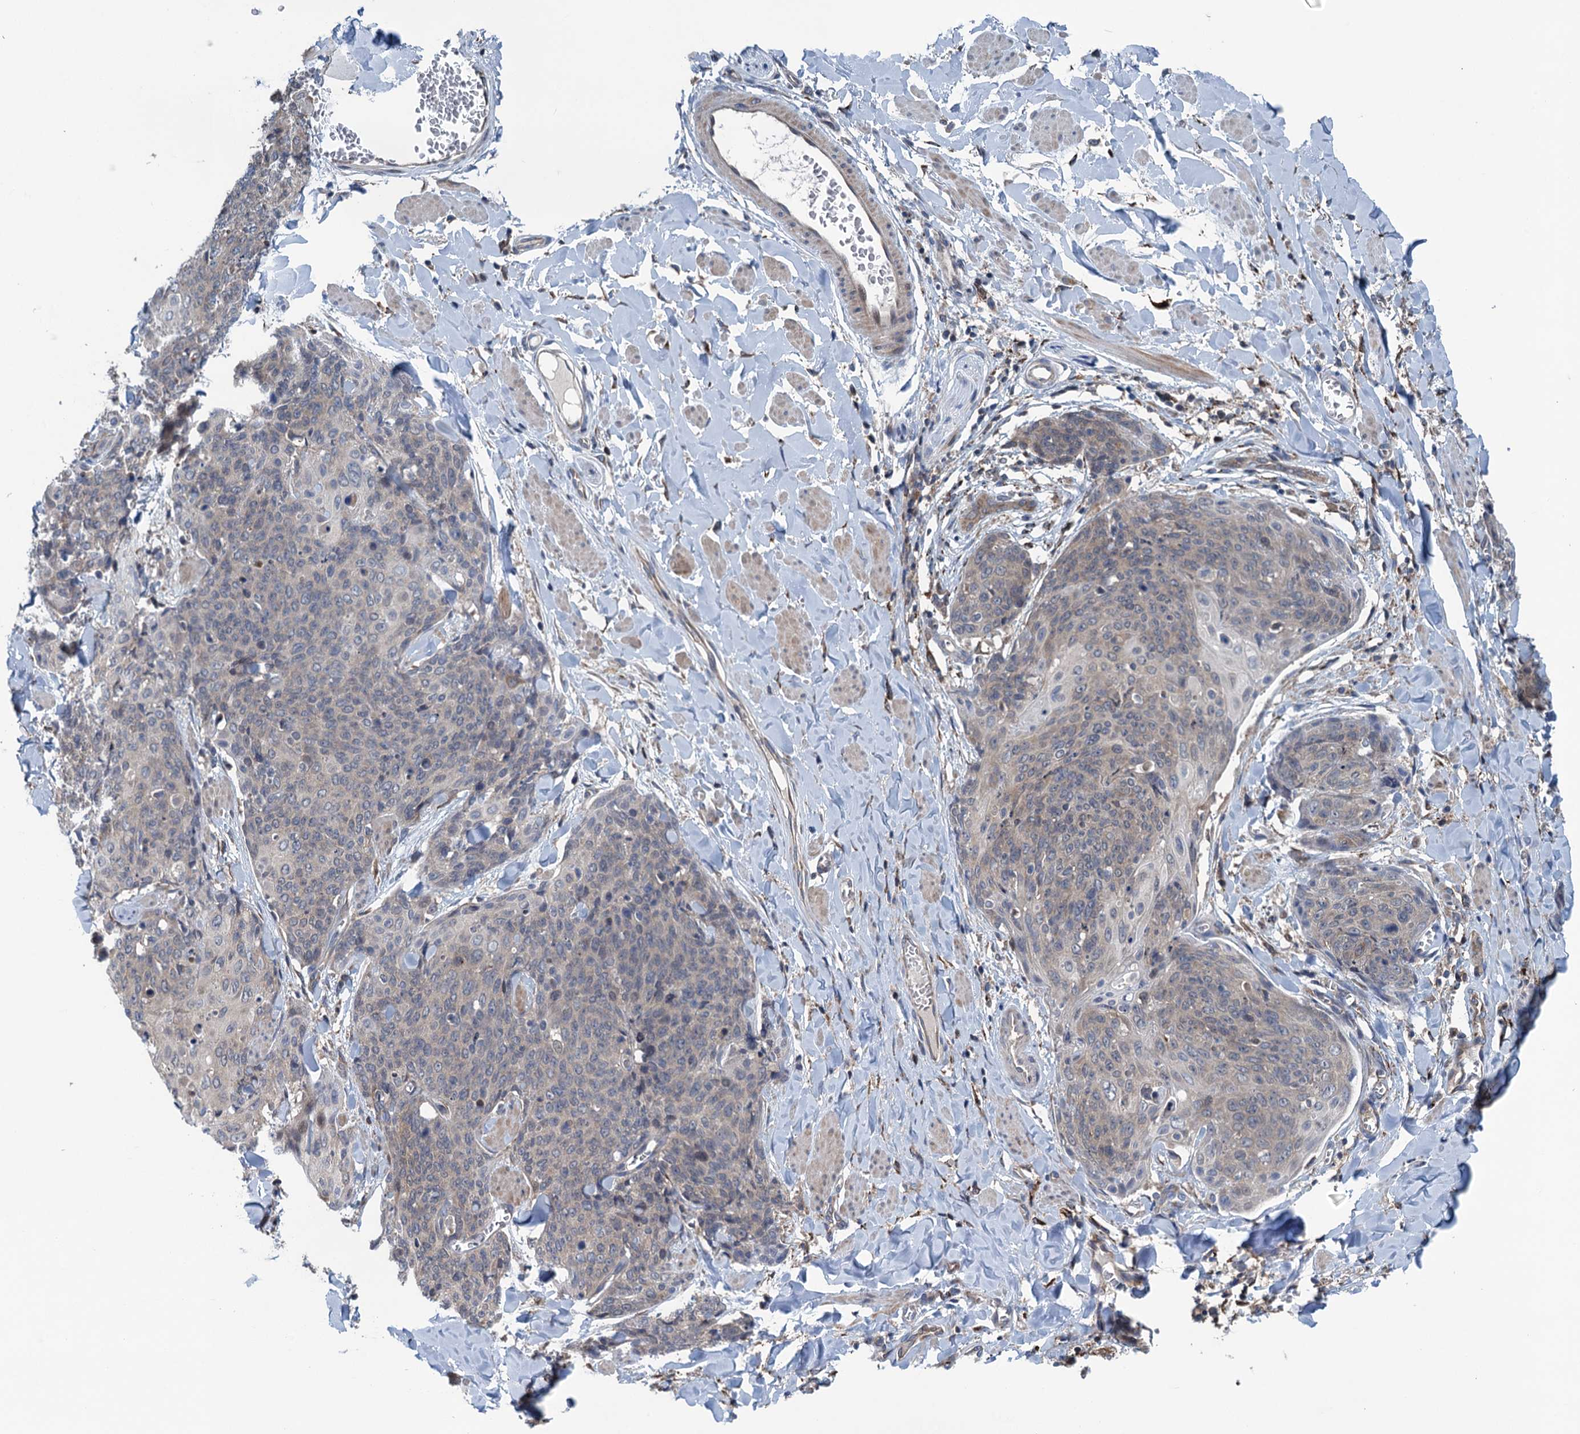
{"staining": {"intensity": "negative", "quantity": "none", "location": "none"}, "tissue": "skin cancer", "cell_type": "Tumor cells", "image_type": "cancer", "snomed": [{"axis": "morphology", "description": "Squamous cell carcinoma, NOS"}, {"axis": "topography", "description": "Skin"}, {"axis": "topography", "description": "Vulva"}], "caption": "Skin cancer was stained to show a protein in brown. There is no significant staining in tumor cells. (DAB immunohistochemistry (IHC) with hematoxylin counter stain).", "gene": "CNTN5", "patient": {"sex": "female", "age": 85}}